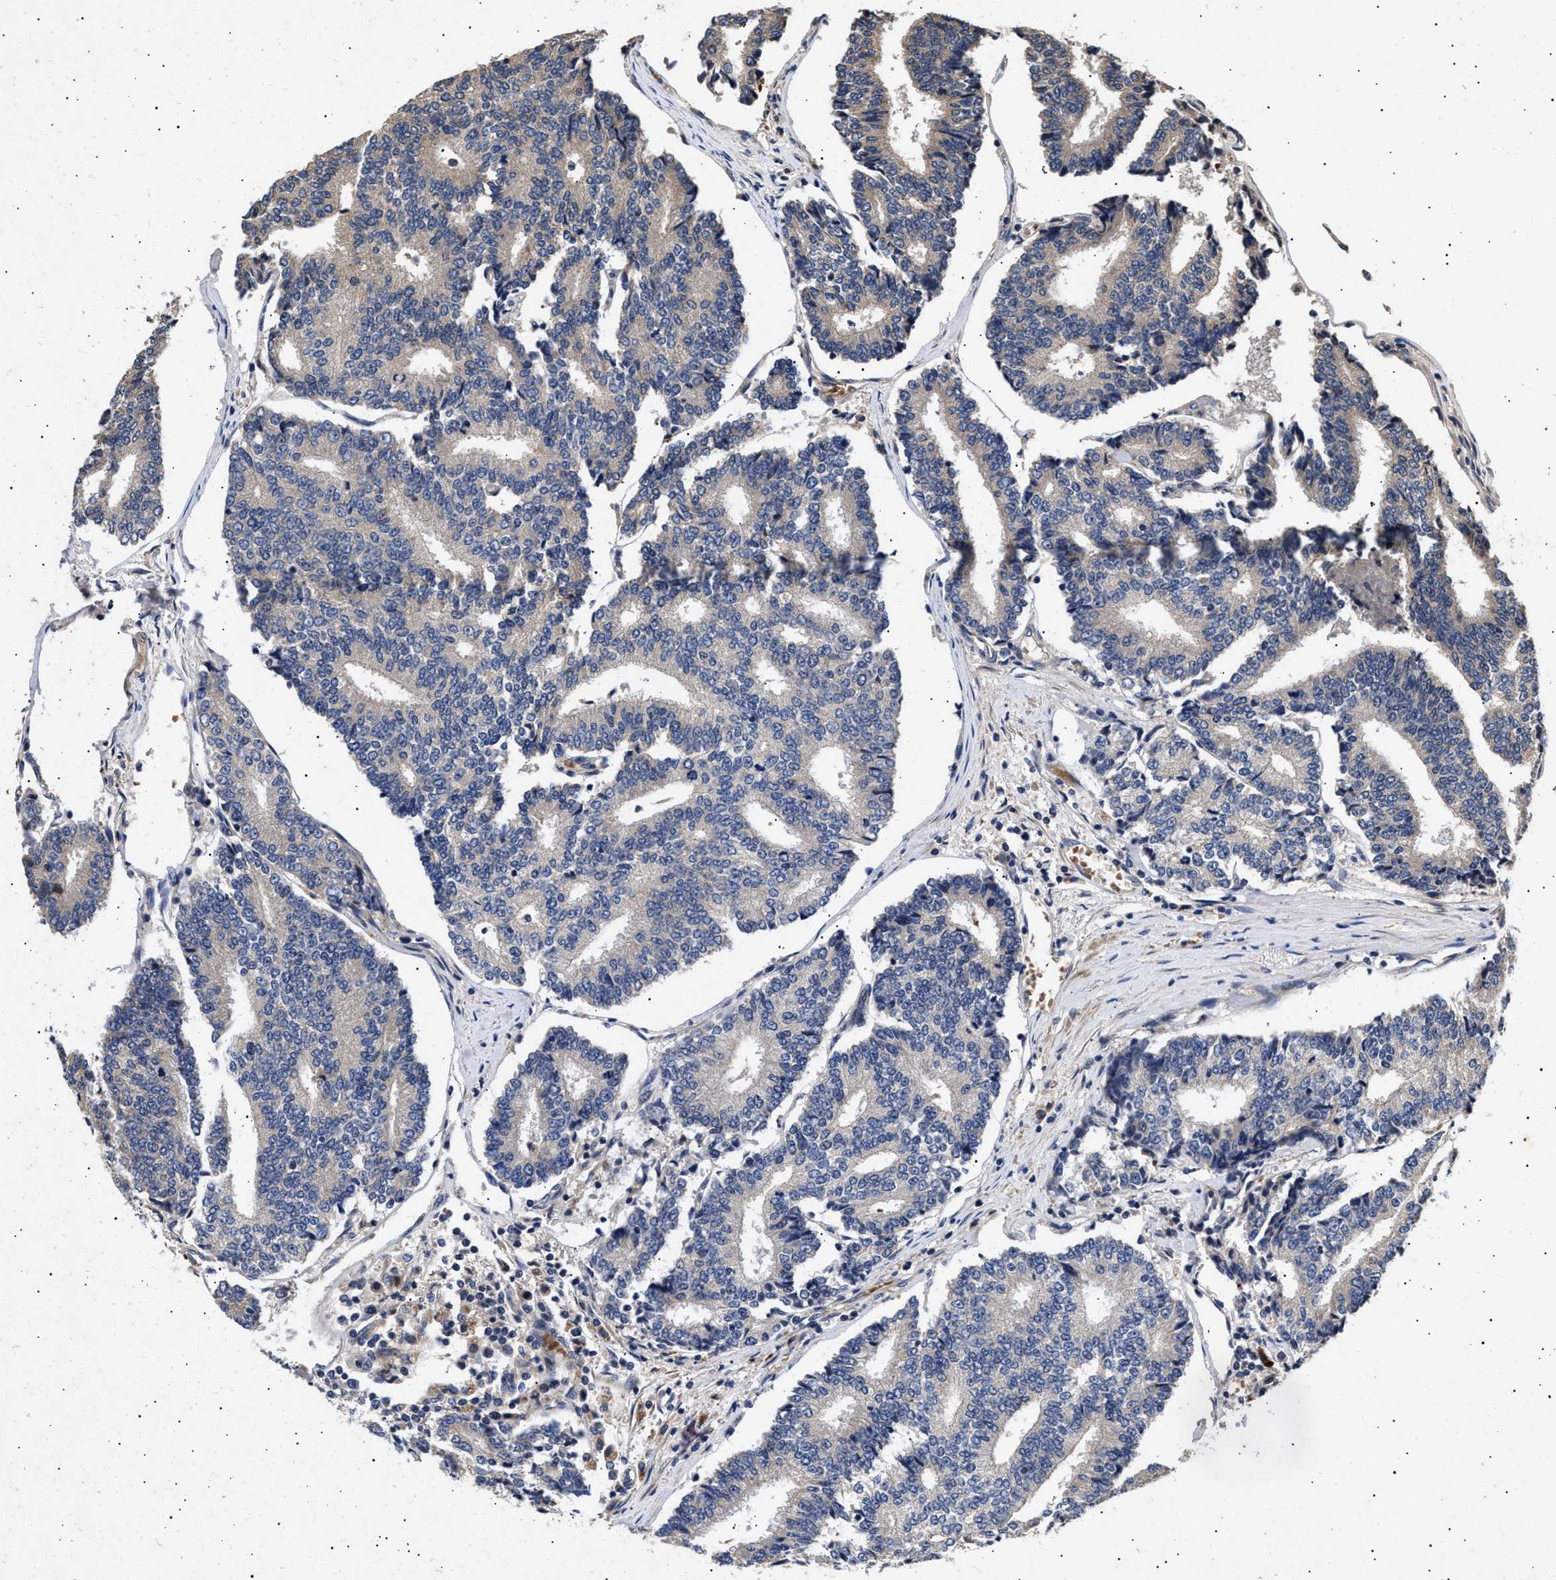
{"staining": {"intensity": "weak", "quantity": "<25%", "location": "cytoplasmic/membranous"}, "tissue": "prostate cancer", "cell_type": "Tumor cells", "image_type": "cancer", "snomed": [{"axis": "morphology", "description": "Normal tissue, NOS"}, {"axis": "morphology", "description": "Adenocarcinoma, High grade"}, {"axis": "topography", "description": "Prostate"}, {"axis": "topography", "description": "Seminal veicle"}], "caption": "Image shows no significant protein expression in tumor cells of prostate adenocarcinoma (high-grade).", "gene": "ITGB5", "patient": {"sex": "male", "age": 55}}